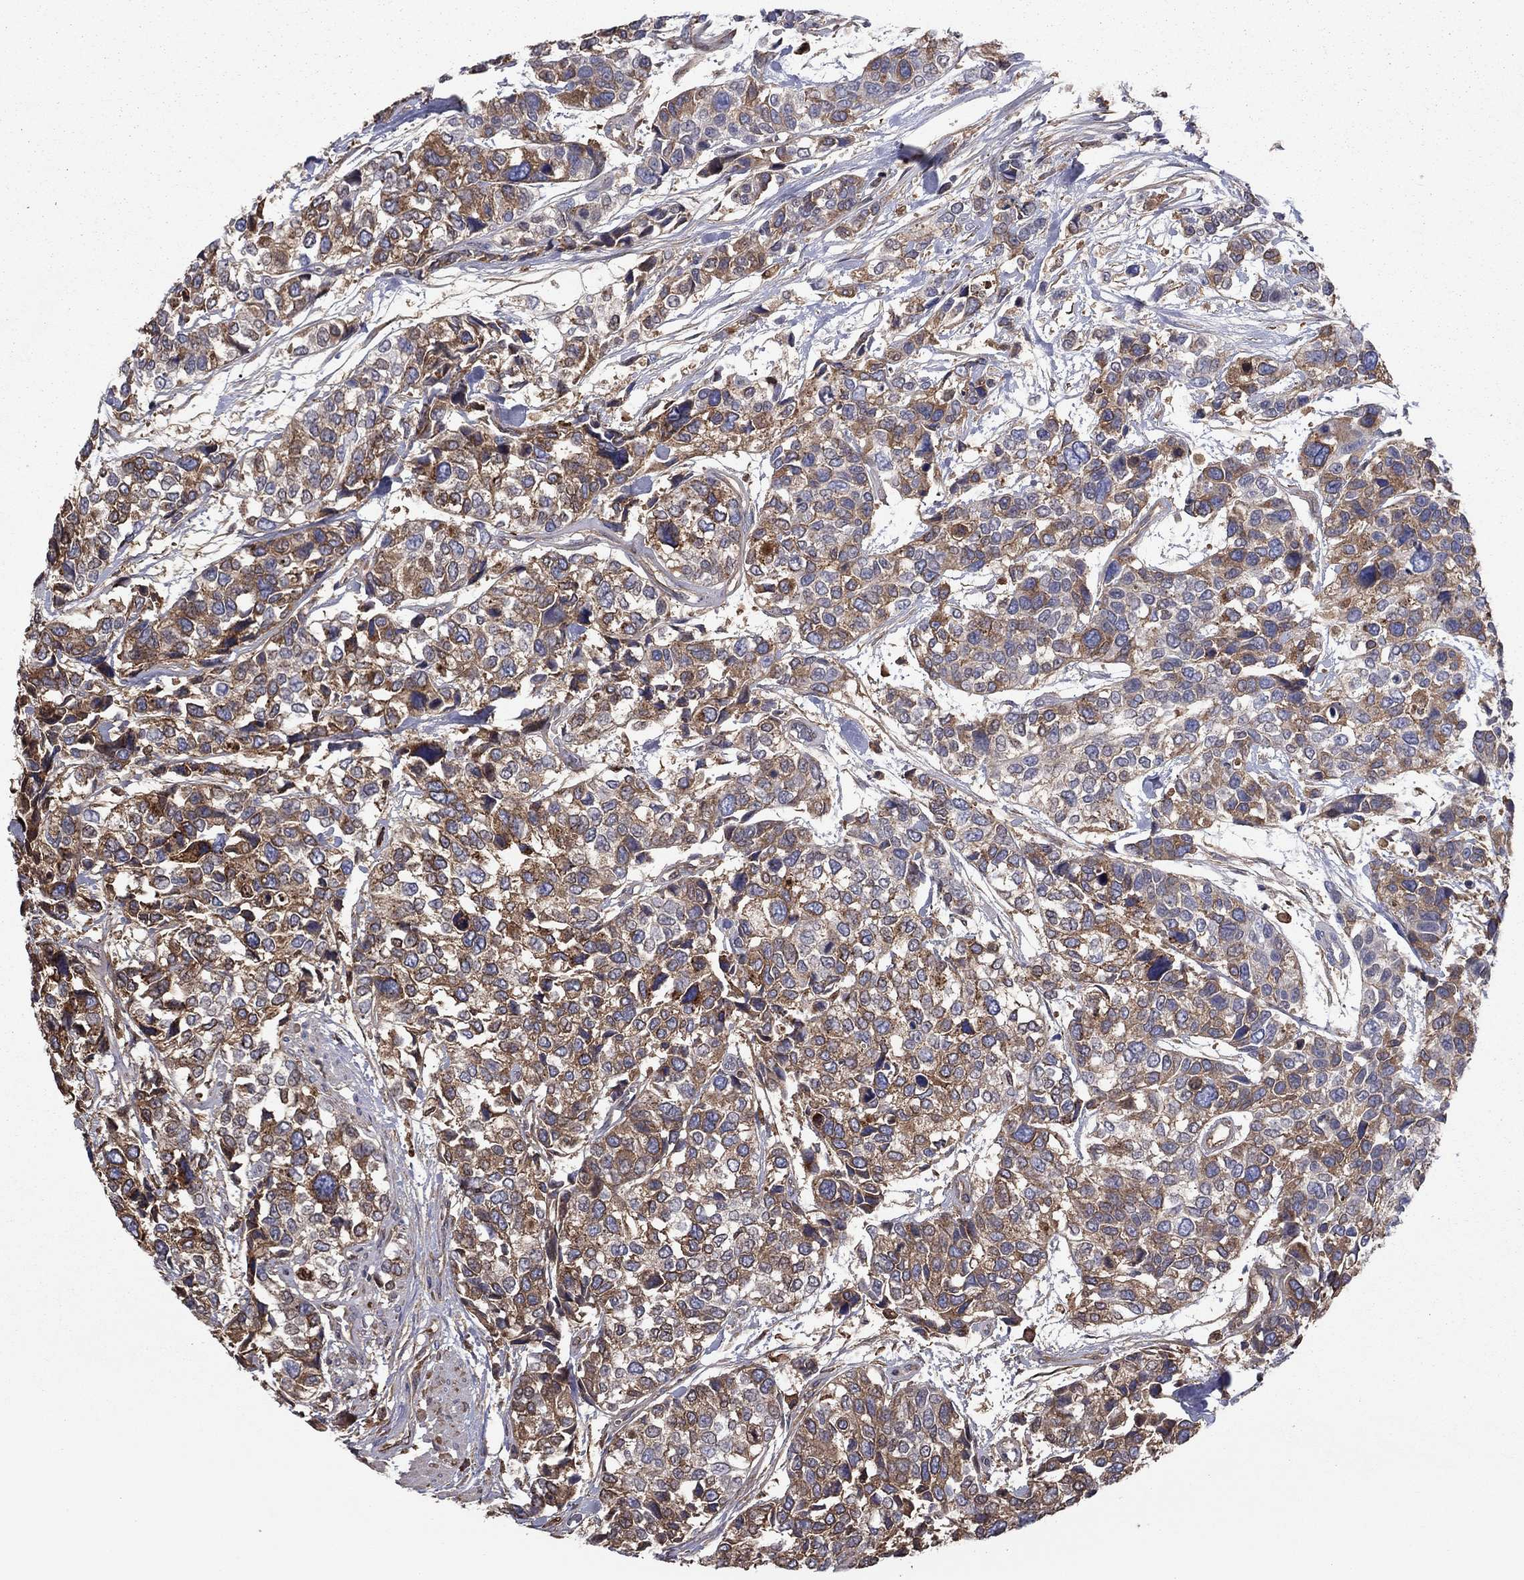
{"staining": {"intensity": "moderate", "quantity": "25%-75%", "location": "cytoplasmic/membranous"}, "tissue": "urothelial cancer", "cell_type": "Tumor cells", "image_type": "cancer", "snomed": [{"axis": "morphology", "description": "Urothelial carcinoma, High grade"}, {"axis": "topography", "description": "Urinary bladder"}], "caption": "A photomicrograph showing moderate cytoplasmic/membranous expression in about 25%-75% of tumor cells in urothelial carcinoma (high-grade), as visualized by brown immunohistochemical staining.", "gene": "HPX", "patient": {"sex": "male", "age": 77}}